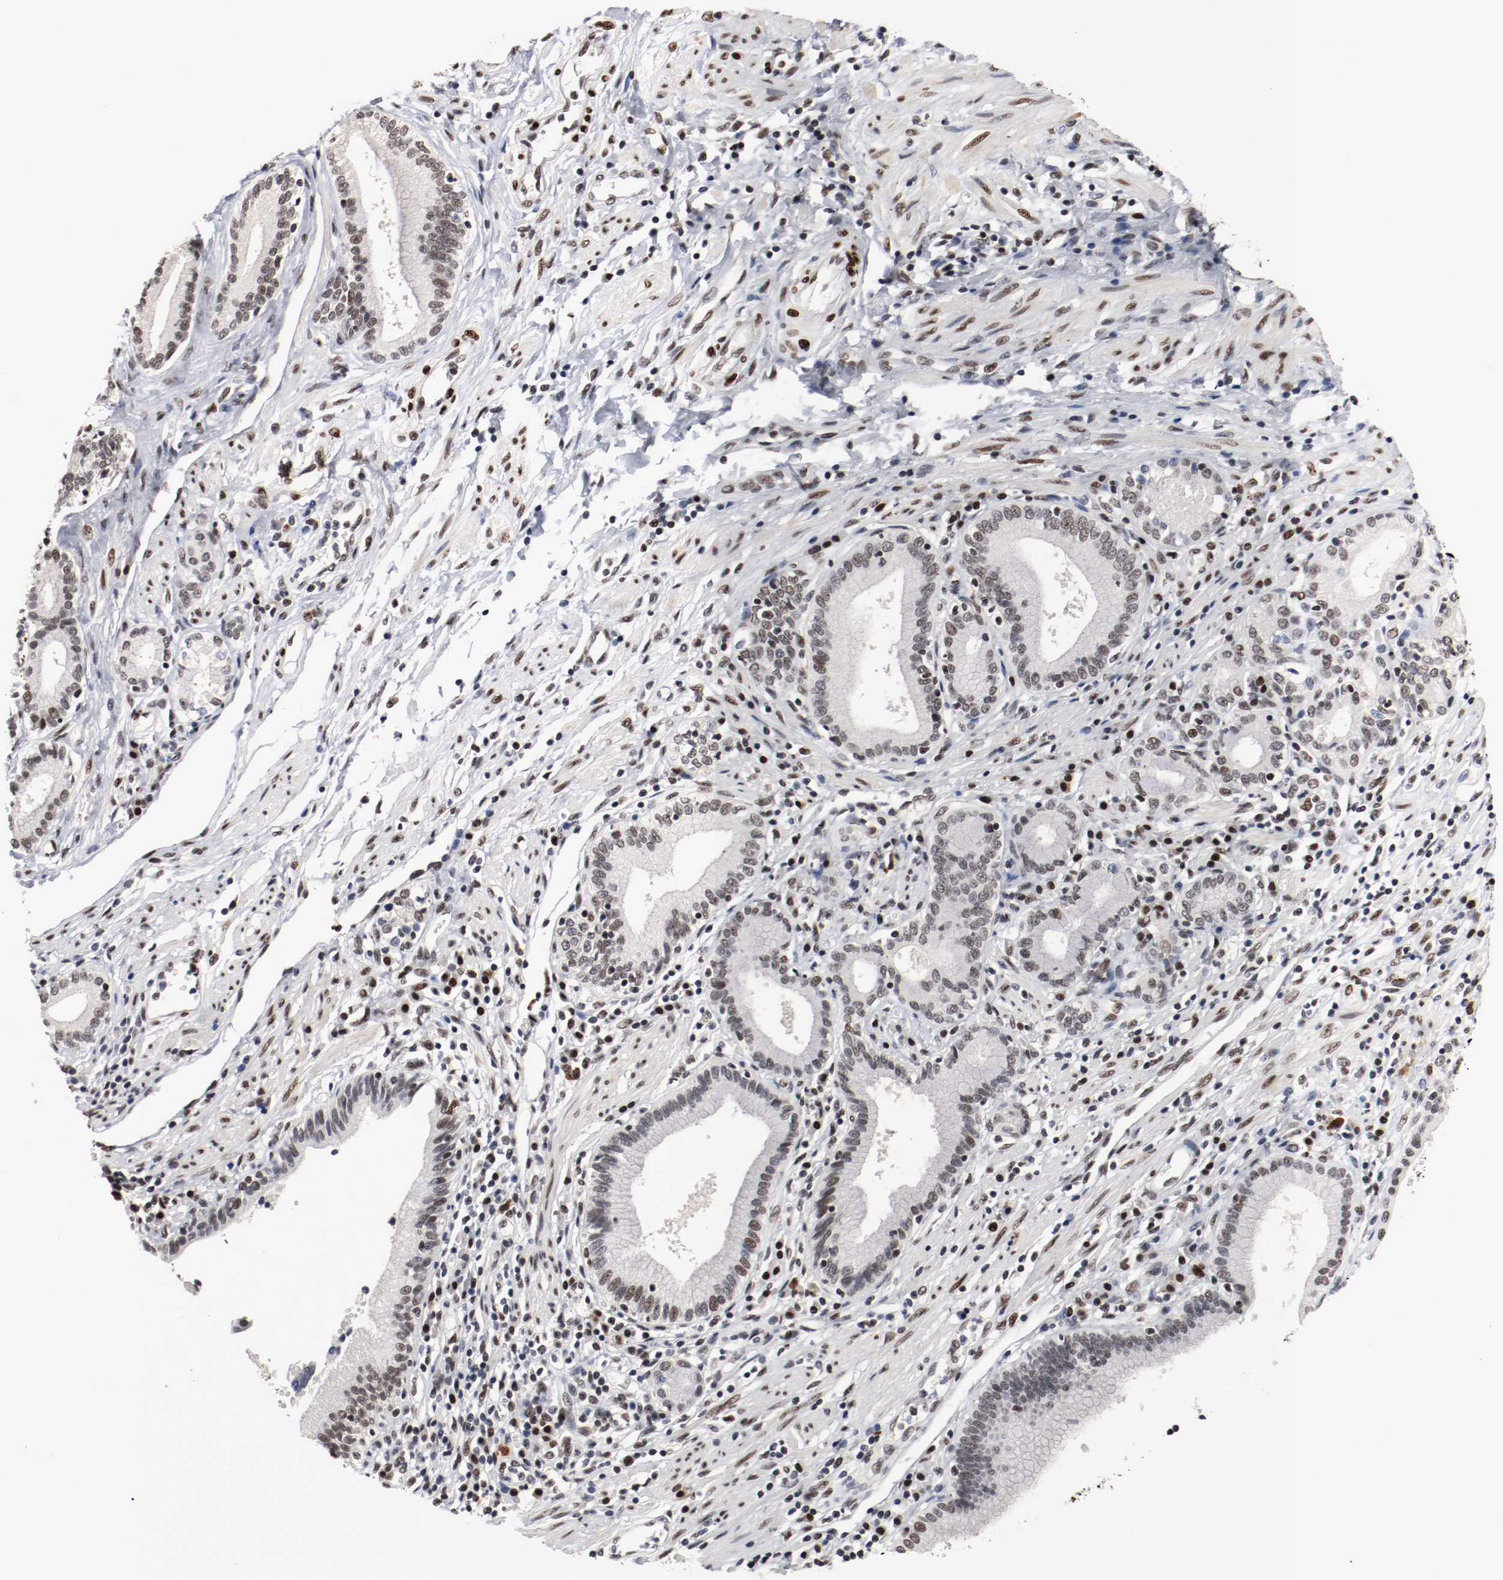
{"staining": {"intensity": "moderate", "quantity": ">75%", "location": "nuclear"}, "tissue": "pancreatic cancer", "cell_type": "Tumor cells", "image_type": "cancer", "snomed": [{"axis": "morphology", "description": "Adenocarcinoma, NOS"}, {"axis": "topography", "description": "Pancreas"}], "caption": "Brown immunohistochemical staining in human adenocarcinoma (pancreatic) exhibits moderate nuclear positivity in approximately >75% of tumor cells. The staining was performed using DAB, with brown indicating positive protein expression. Nuclei are stained blue with hematoxylin.", "gene": "MEF2D", "patient": {"sex": "female", "age": 48}}